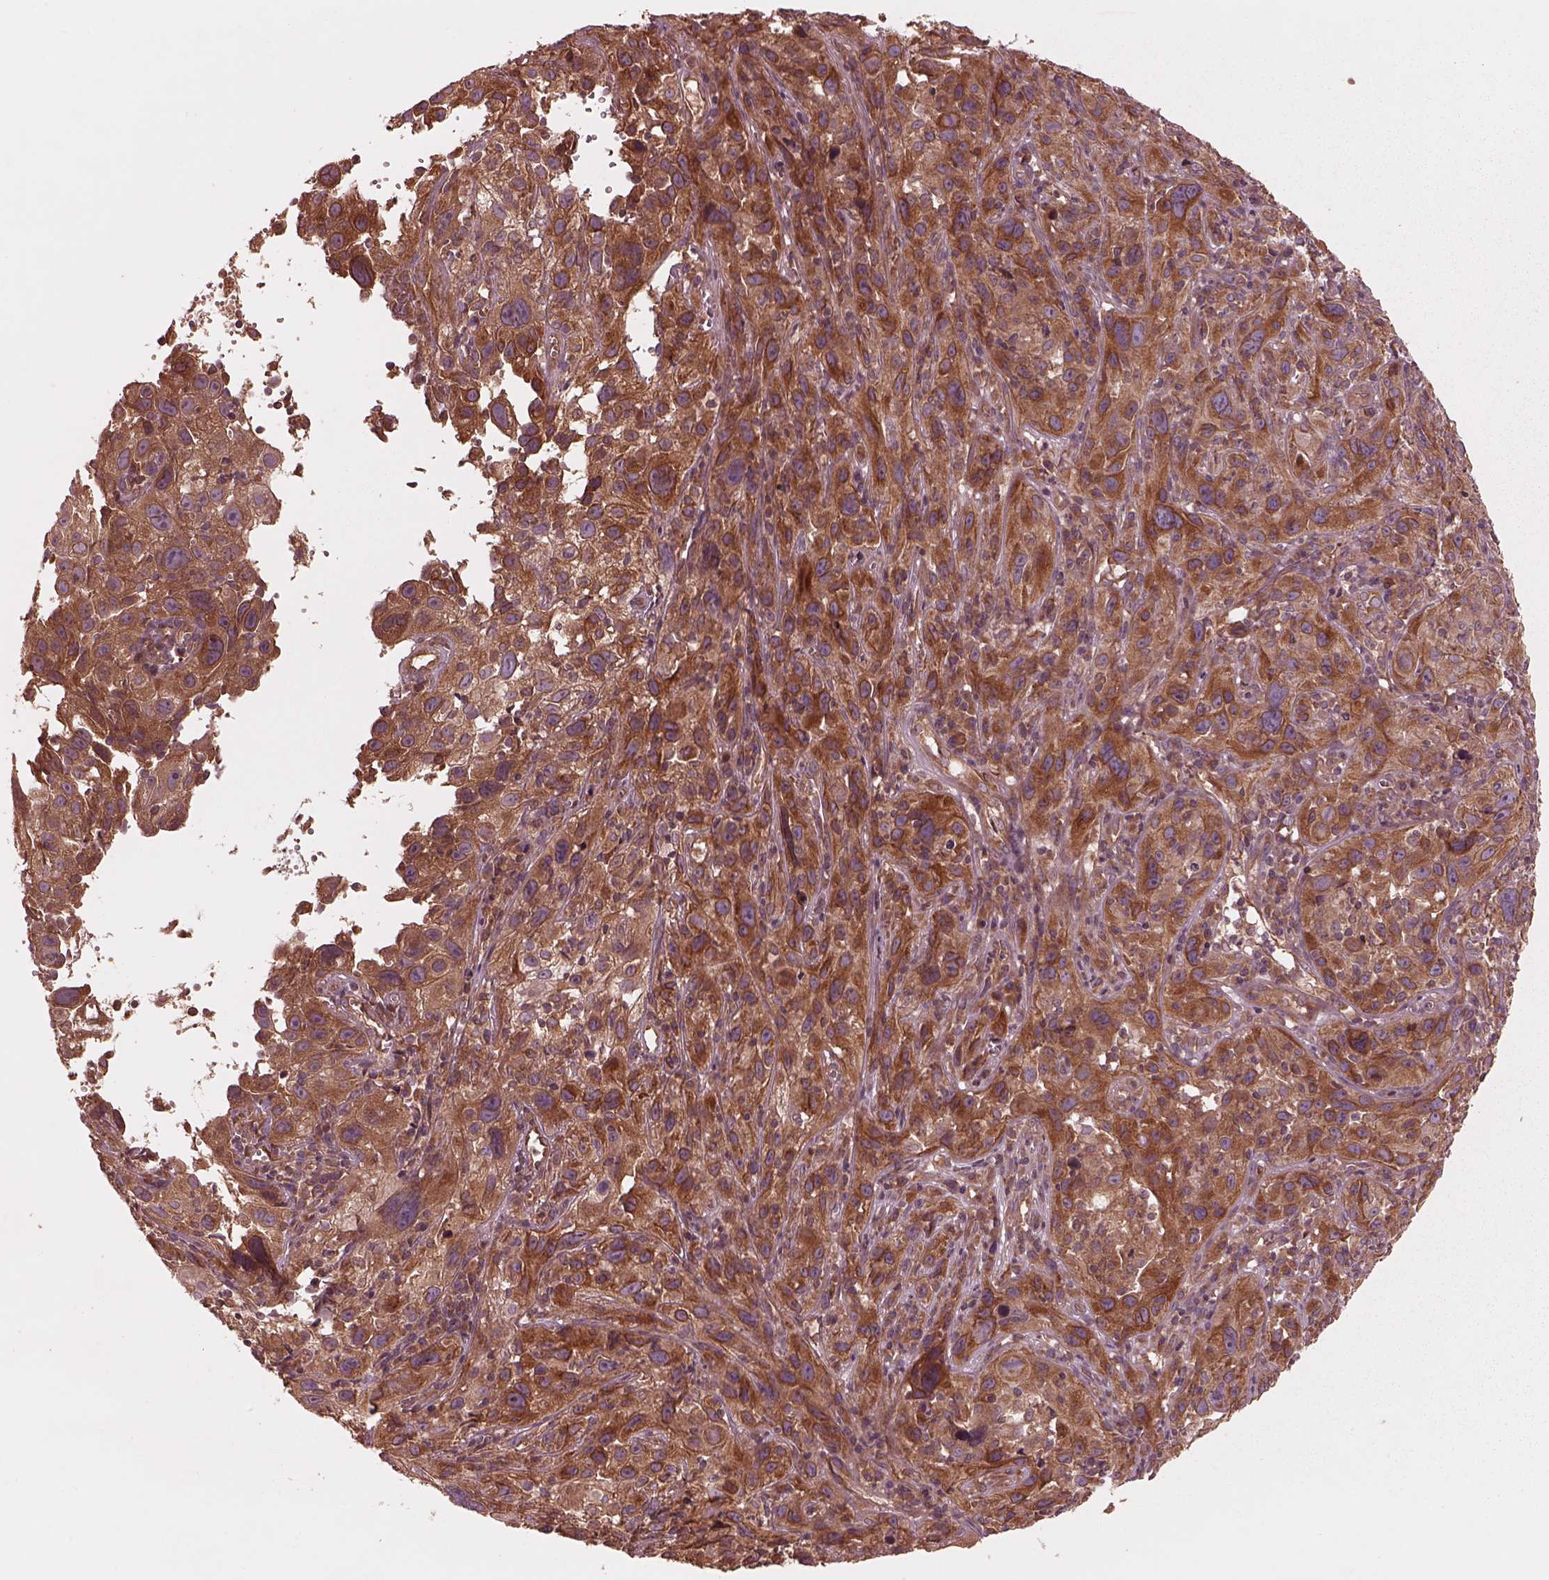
{"staining": {"intensity": "strong", "quantity": ">75%", "location": "cytoplasmic/membranous"}, "tissue": "cervical cancer", "cell_type": "Tumor cells", "image_type": "cancer", "snomed": [{"axis": "morphology", "description": "Squamous cell carcinoma, NOS"}, {"axis": "topography", "description": "Cervix"}], "caption": "Strong cytoplasmic/membranous staining is seen in approximately >75% of tumor cells in squamous cell carcinoma (cervical).", "gene": "PIK3R2", "patient": {"sex": "female", "age": 37}}